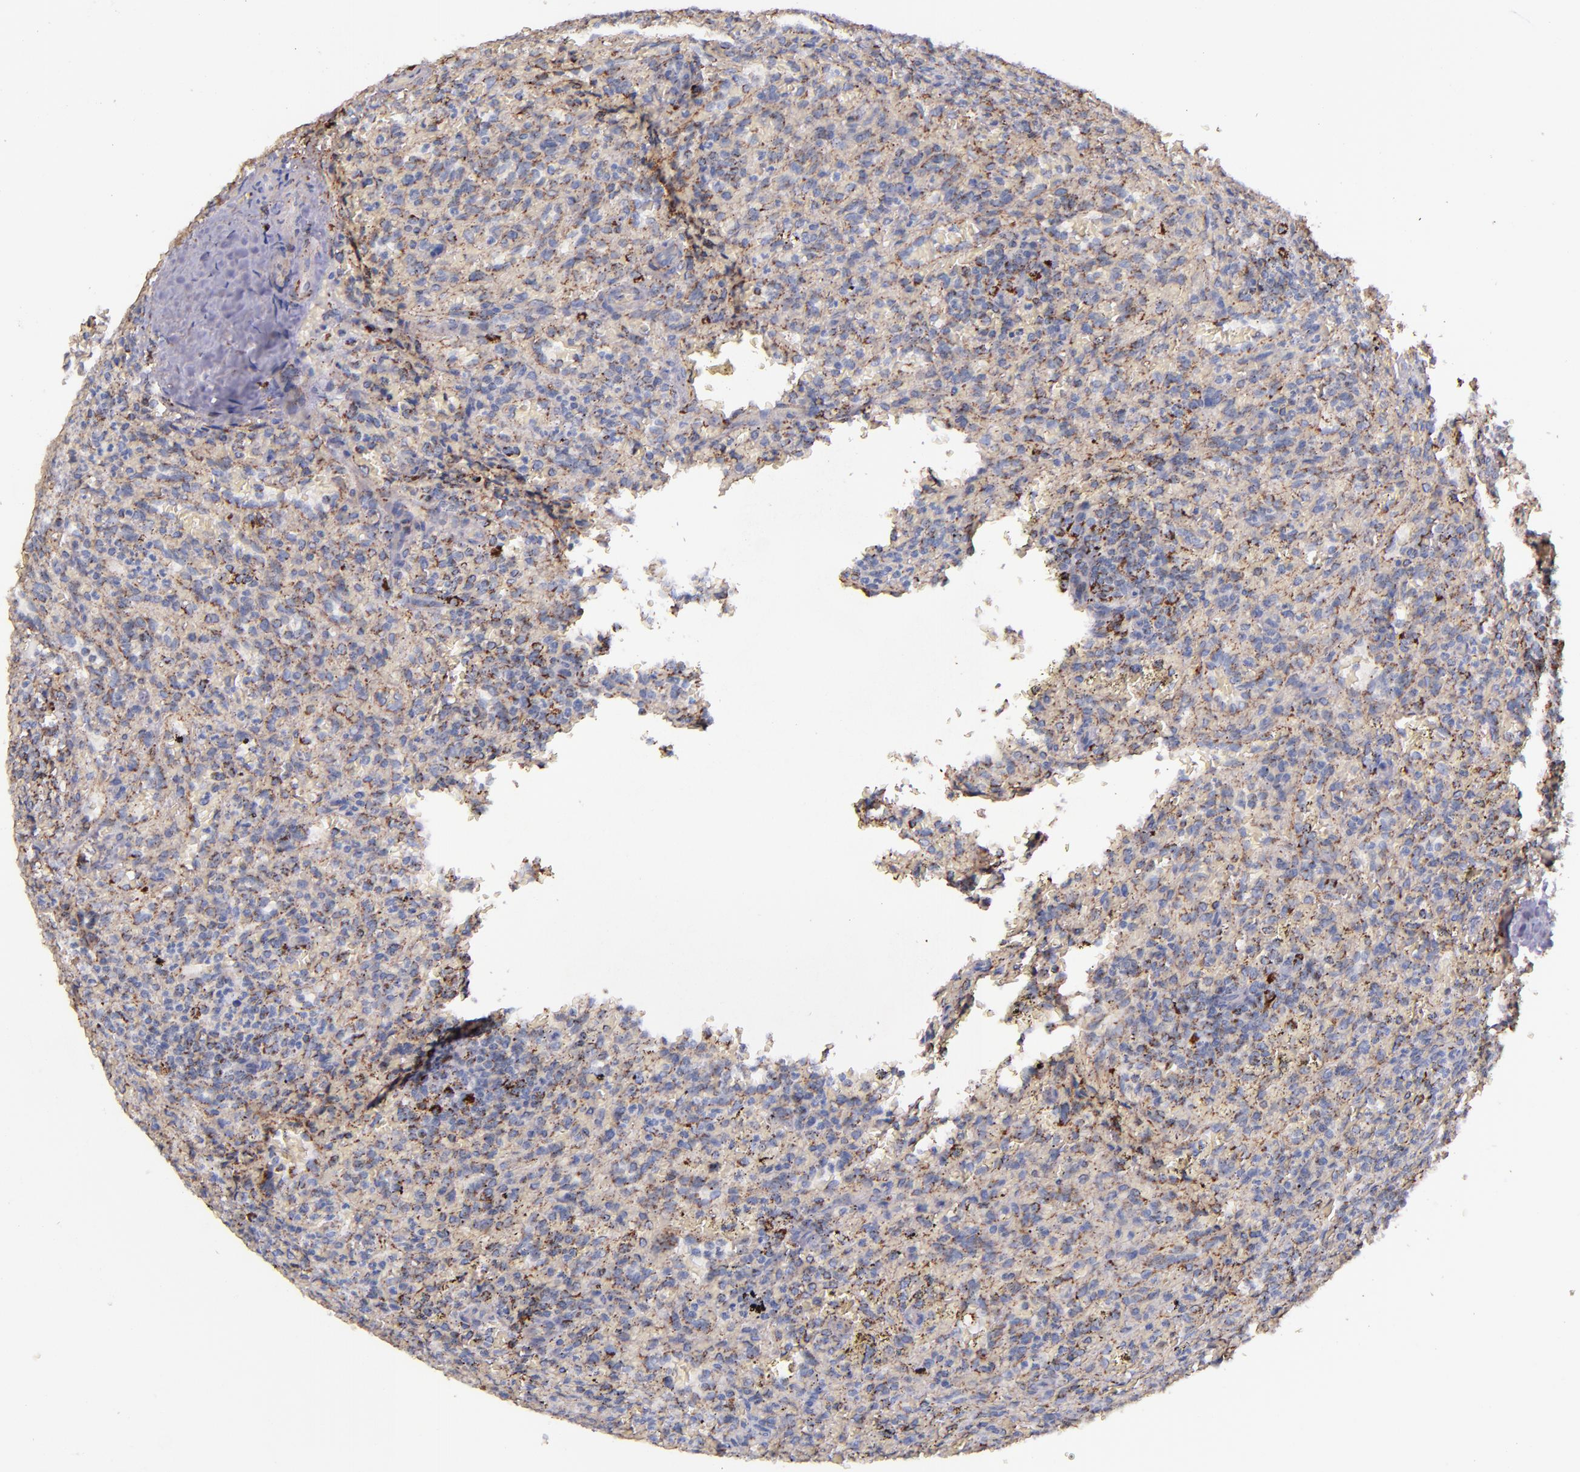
{"staining": {"intensity": "moderate", "quantity": "<25%", "location": "cytoplasmic/membranous"}, "tissue": "lymphoma", "cell_type": "Tumor cells", "image_type": "cancer", "snomed": [{"axis": "morphology", "description": "Malignant lymphoma, non-Hodgkin's type, Low grade"}, {"axis": "topography", "description": "Spleen"}], "caption": "Protein analysis of low-grade malignant lymphoma, non-Hodgkin's type tissue displays moderate cytoplasmic/membranous positivity in approximately <25% of tumor cells.", "gene": "IDH3G", "patient": {"sex": "female", "age": 64}}